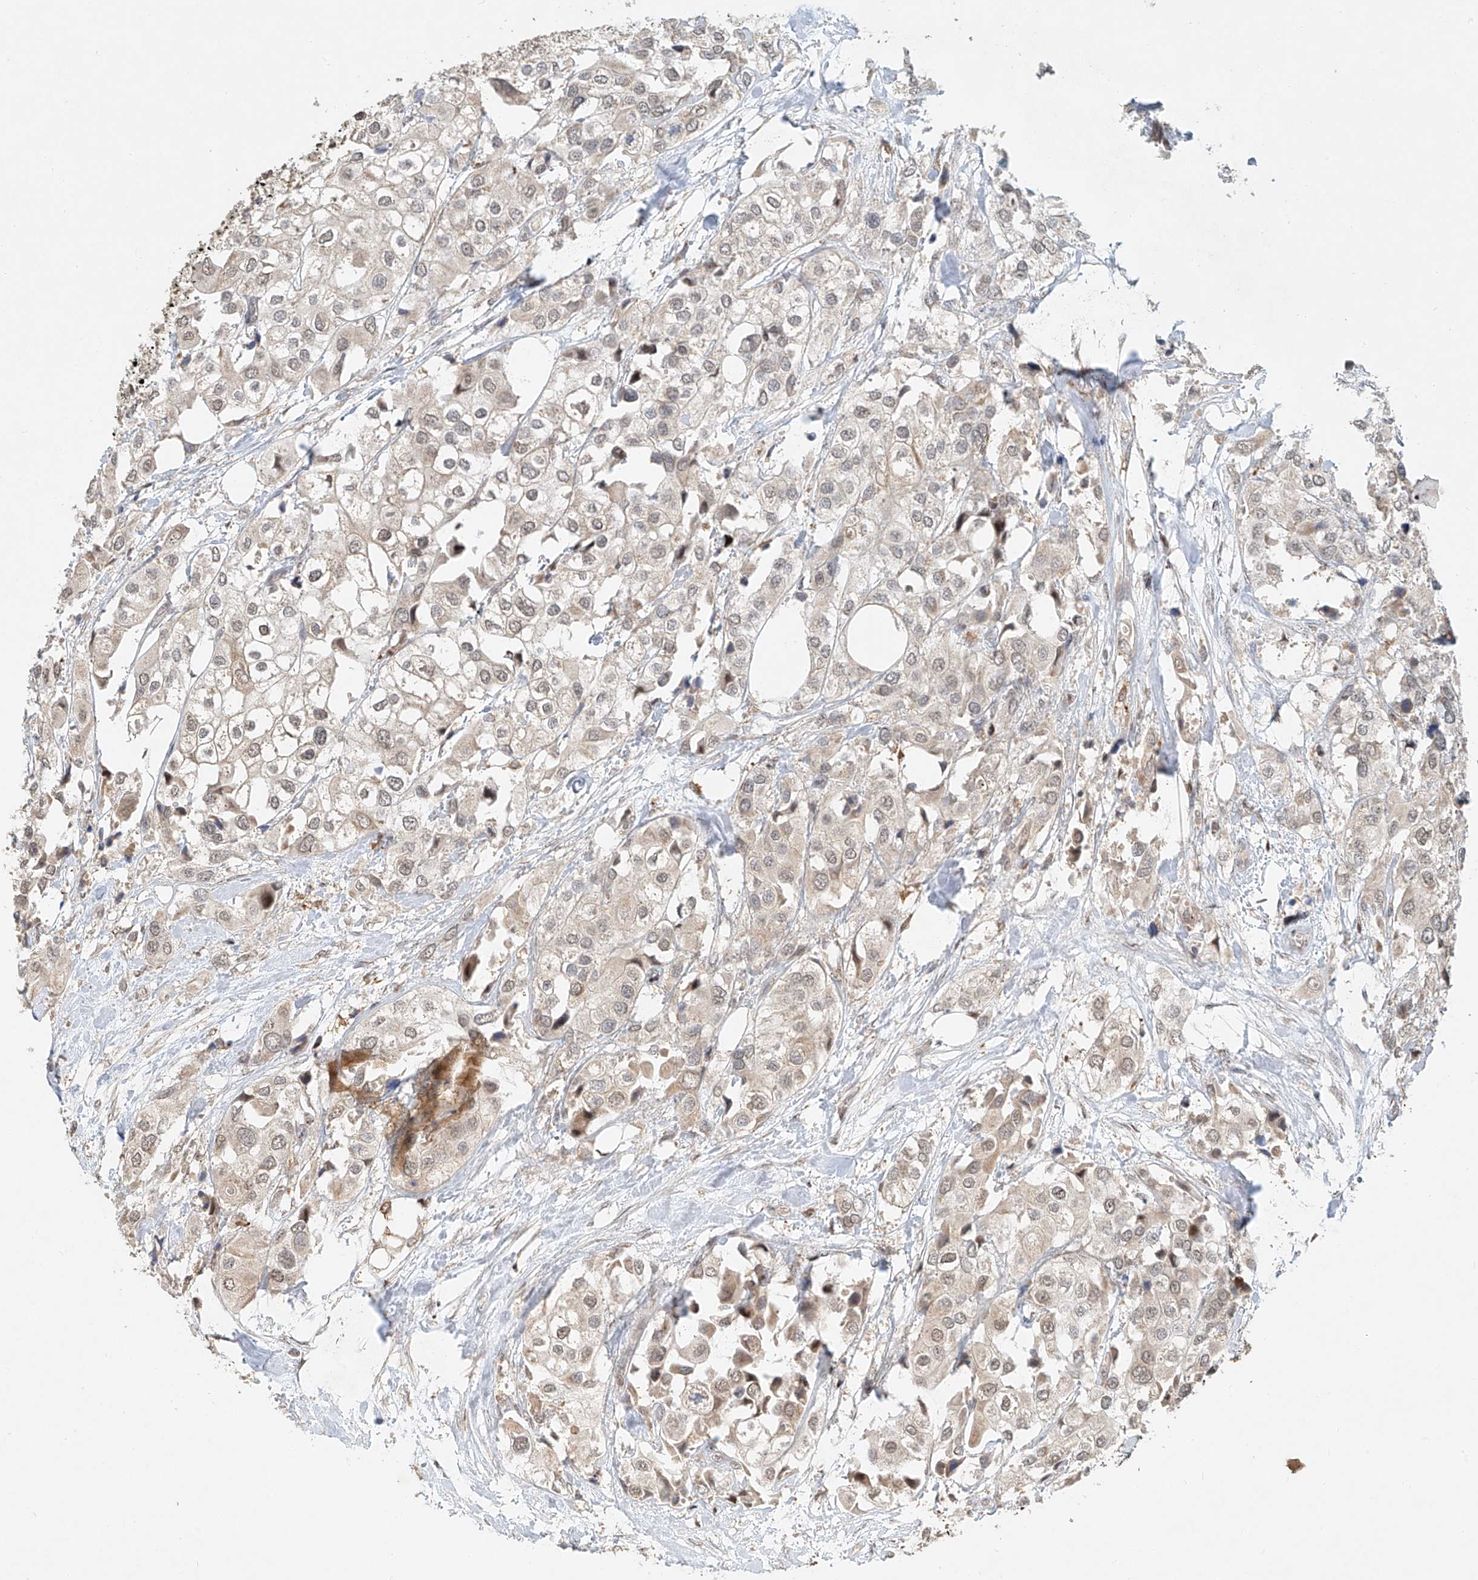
{"staining": {"intensity": "weak", "quantity": "<25%", "location": "cytoplasmic/membranous"}, "tissue": "urothelial cancer", "cell_type": "Tumor cells", "image_type": "cancer", "snomed": [{"axis": "morphology", "description": "Urothelial carcinoma, High grade"}, {"axis": "topography", "description": "Urinary bladder"}], "caption": "Protein analysis of high-grade urothelial carcinoma demonstrates no significant positivity in tumor cells.", "gene": "SYTL3", "patient": {"sex": "male", "age": 64}}